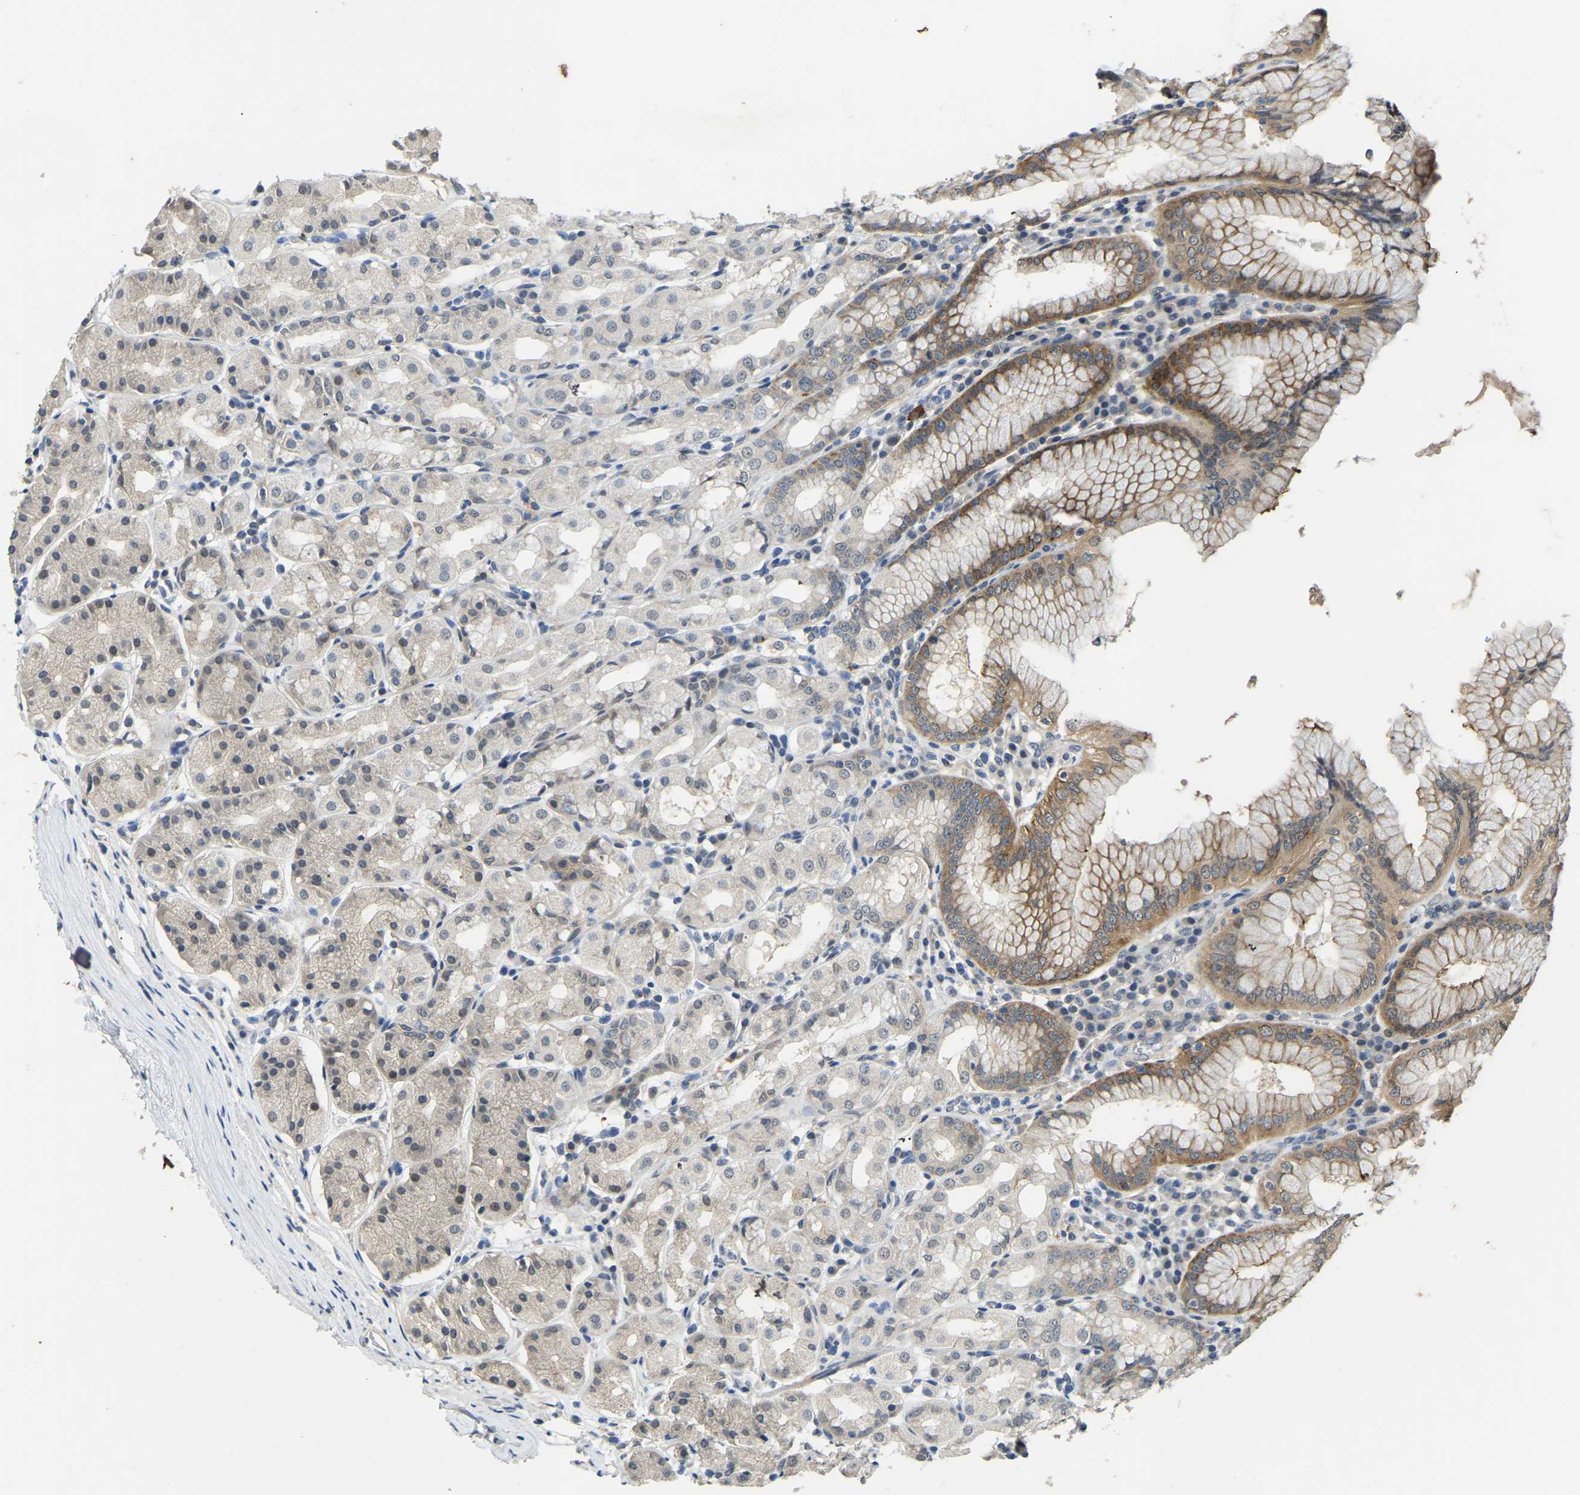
{"staining": {"intensity": "moderate", "quantity": "<25%", "location": "cytoplasmic/membranous"}, "tissue": "stomach", "cell_type": "Glandular cells", "image_type": "normal", "snomed": [{"axis": "morphology", "description": "Normal tissue, NOS"}, {"axis": "topography", "description": "Stomach"}, {"axis": "topography", "description": "Stomach, lower"}], "caption": "Brown immunohistochemical staining in unremarkable stomach reveals moderate cytoplasmic/membranous expression in approximately <25% of glandular cells.", "gene": "AHNAK", "patient": {"sex": "female", "age": 56}}